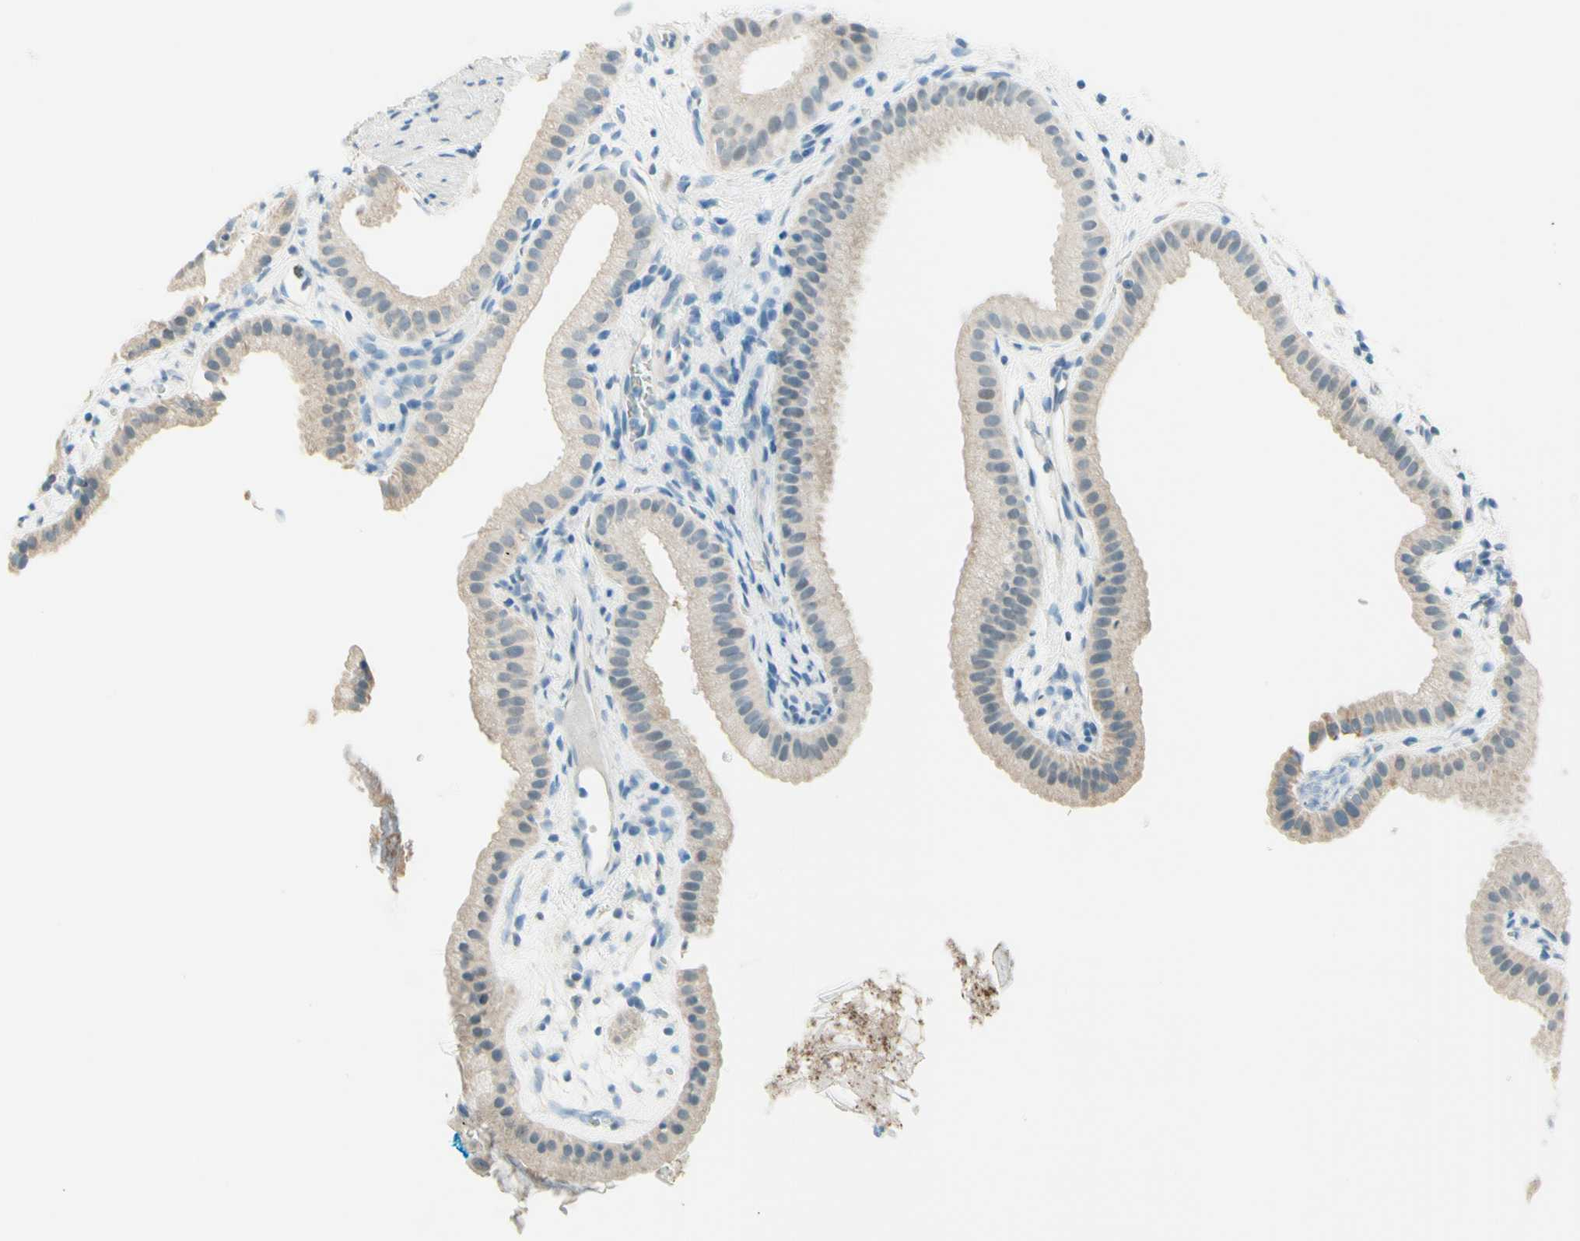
{"staining": {"intensity": "weak", "quantity": "25%-75%", "location": "cytoplasmic/membranous"}, "tissue": "gallbladder", "cell_type": "Glandular cells", "image_type": "normal", "snomed": [{"axis": "morphology", "description": "Normal tissue, NOS"}, {"axis": "topography", "description": "Gallbladder"}], "caption": "Weak cytoplasmic/membranous protein staining is identified in about 25%-75% of glandular cells in gallbladder. Ihc stains the protein in brown and the nuclei are stained blue.", "gene": "JPH1", "patient": {"sex": "female", "age": 64}}